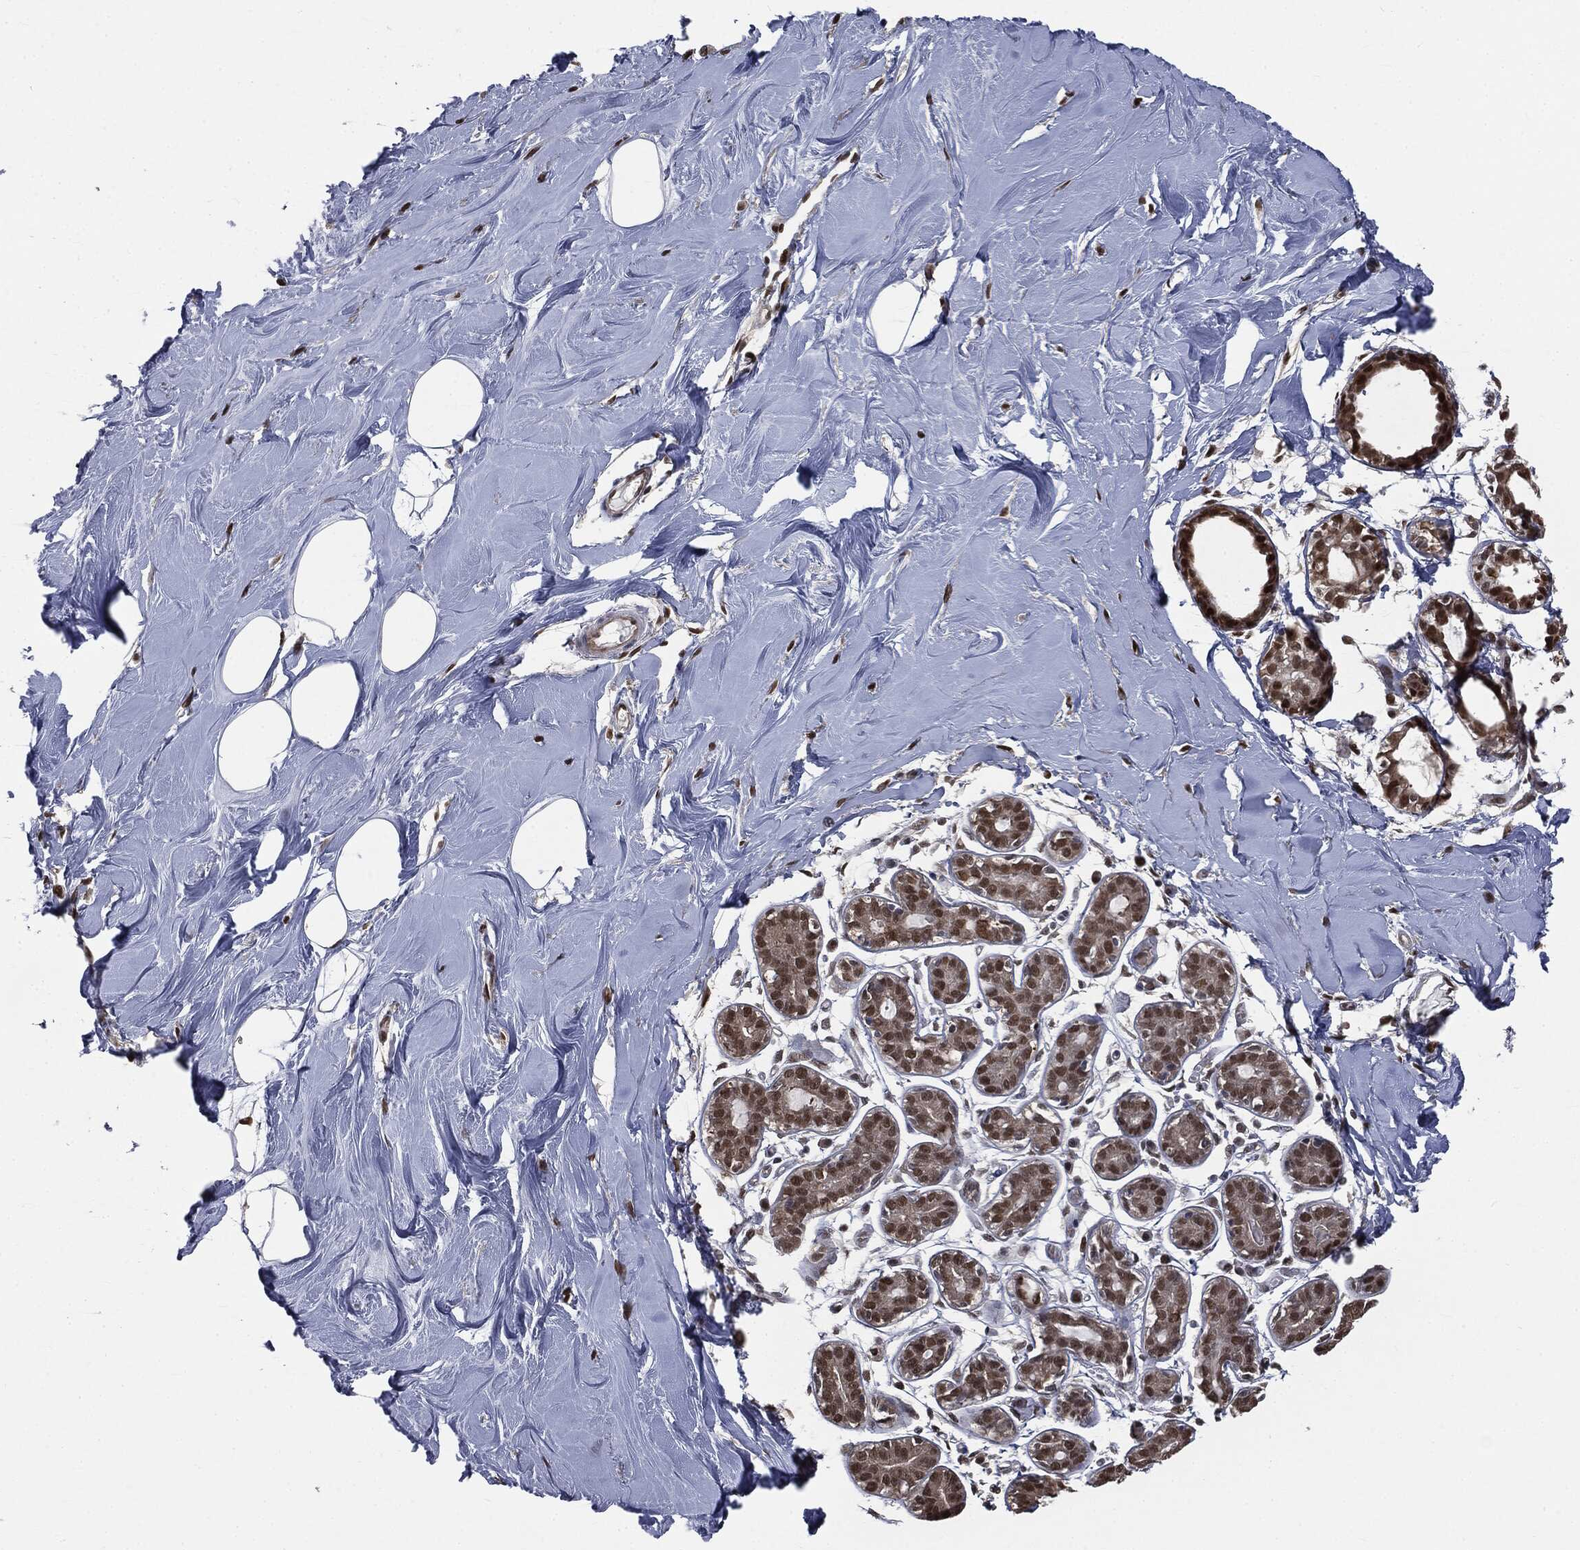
{"staining": {"intensity": "strong", "quantity": ">75%", "location": "nuclear"}, "tissue": "soft tissue", "cell_type": "Fibroblasts", "image_type": "normal", "snomed": [{"axis": "morphology", "description": "Normal tissue, NOS"}, {"axis": "topography", "description": "Breast"}], "caption": "Immunohistochemical staining of normal human soft tissue shows high levels of strong nuclear staining in approximately >75% of fibroblasts.", "gene": "SHLD2", "patient": {"sex": "female", "age": 49}}